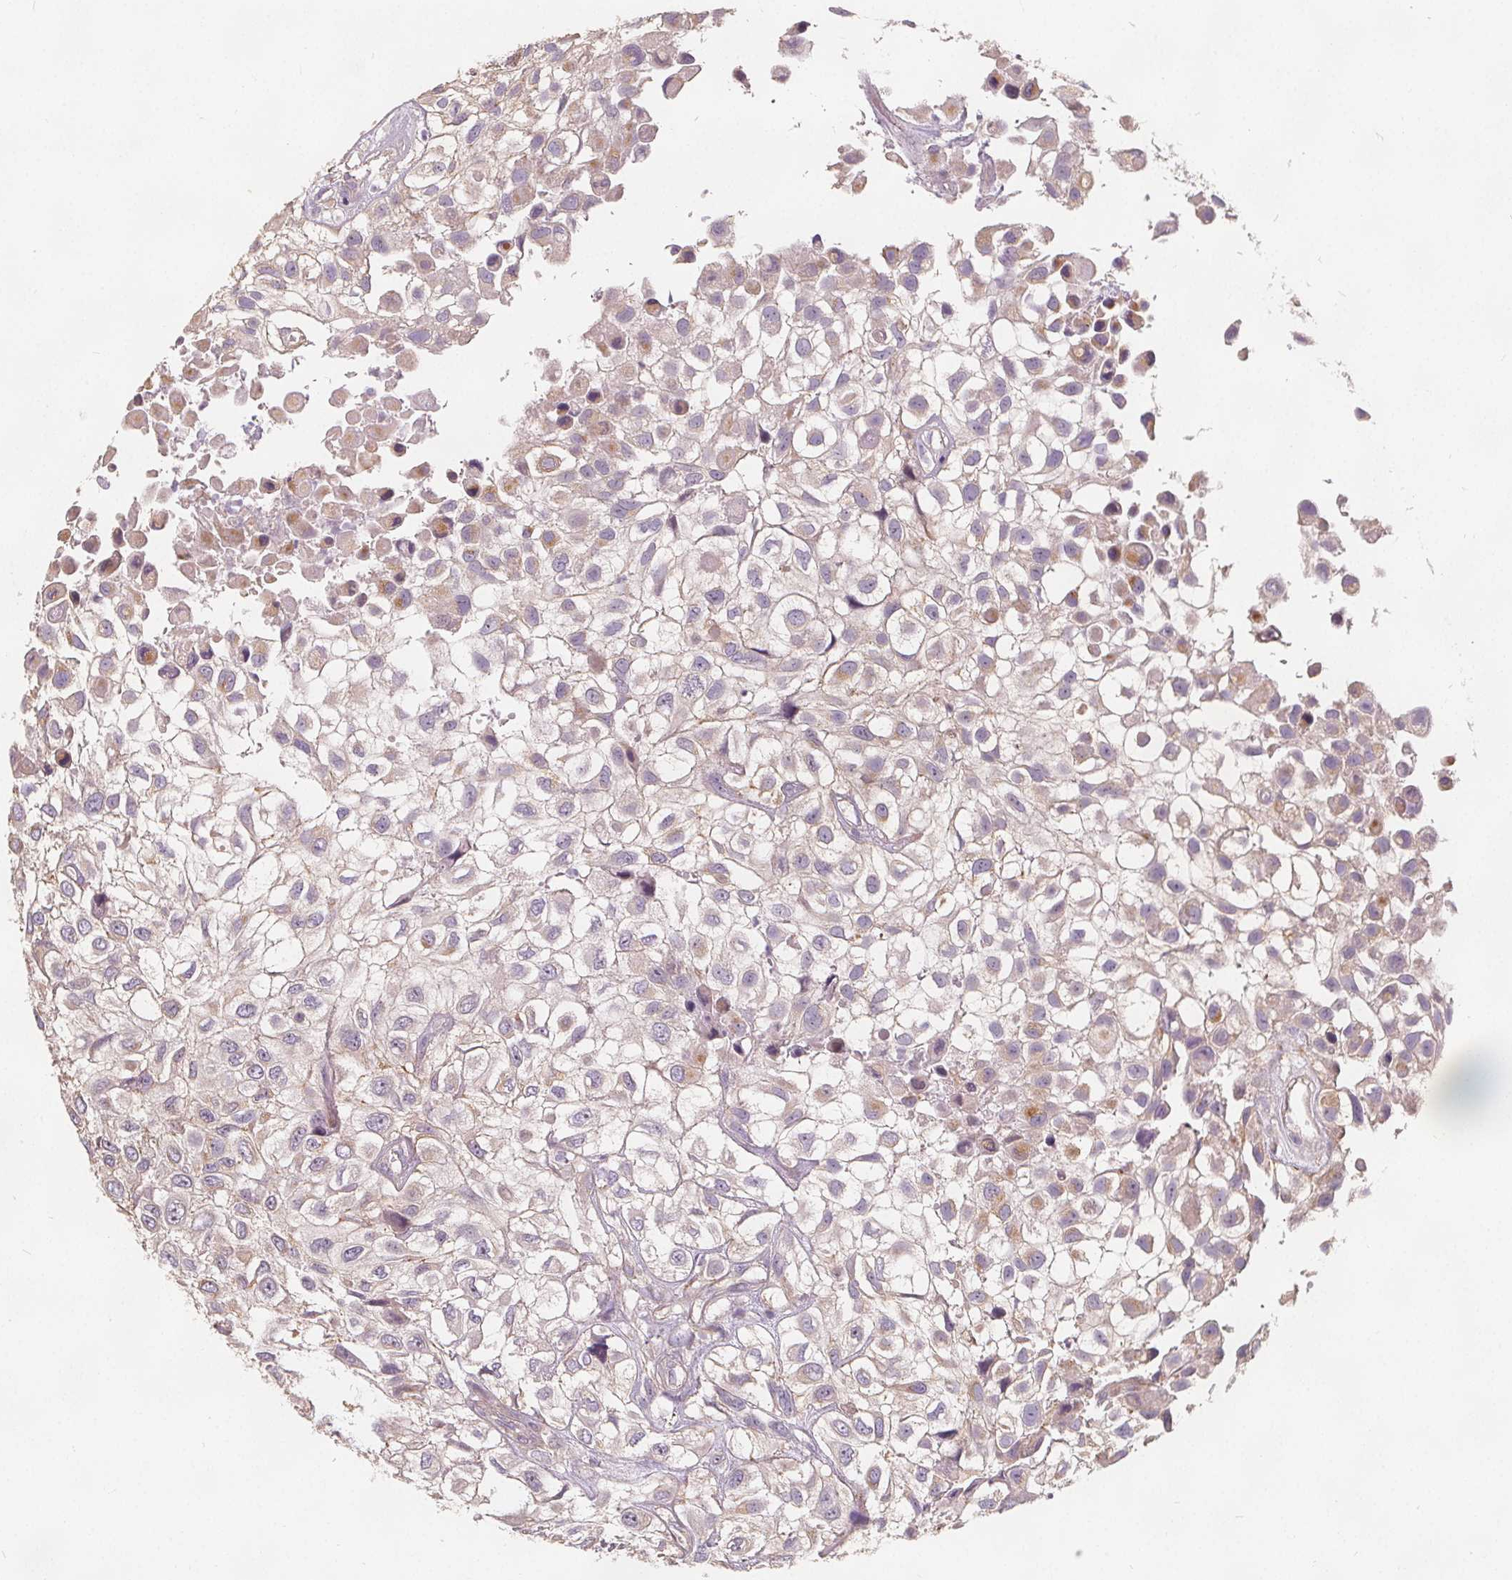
{"staining": {"intensity": "weak", "quantity": "<25%", "location": "cytoplasmic/membranous"}, "tissue": "urothelial cancer", "cell_type": "Tumor cells", "image_type": "cancer", "snomed": [{"axis": "morphology", "description": "Urothelial carcinoma, High grade"}, {"axis": "topography", "description": "Urinary bladder"}], "caption": "Image shows no protein expression in tumor cells of urothelial cancer tissue. (DAB immunohistochemistry with hematoxylin counter stain).", "gene": "DRC3", "patient": {"sex": "male", "age": 56}}